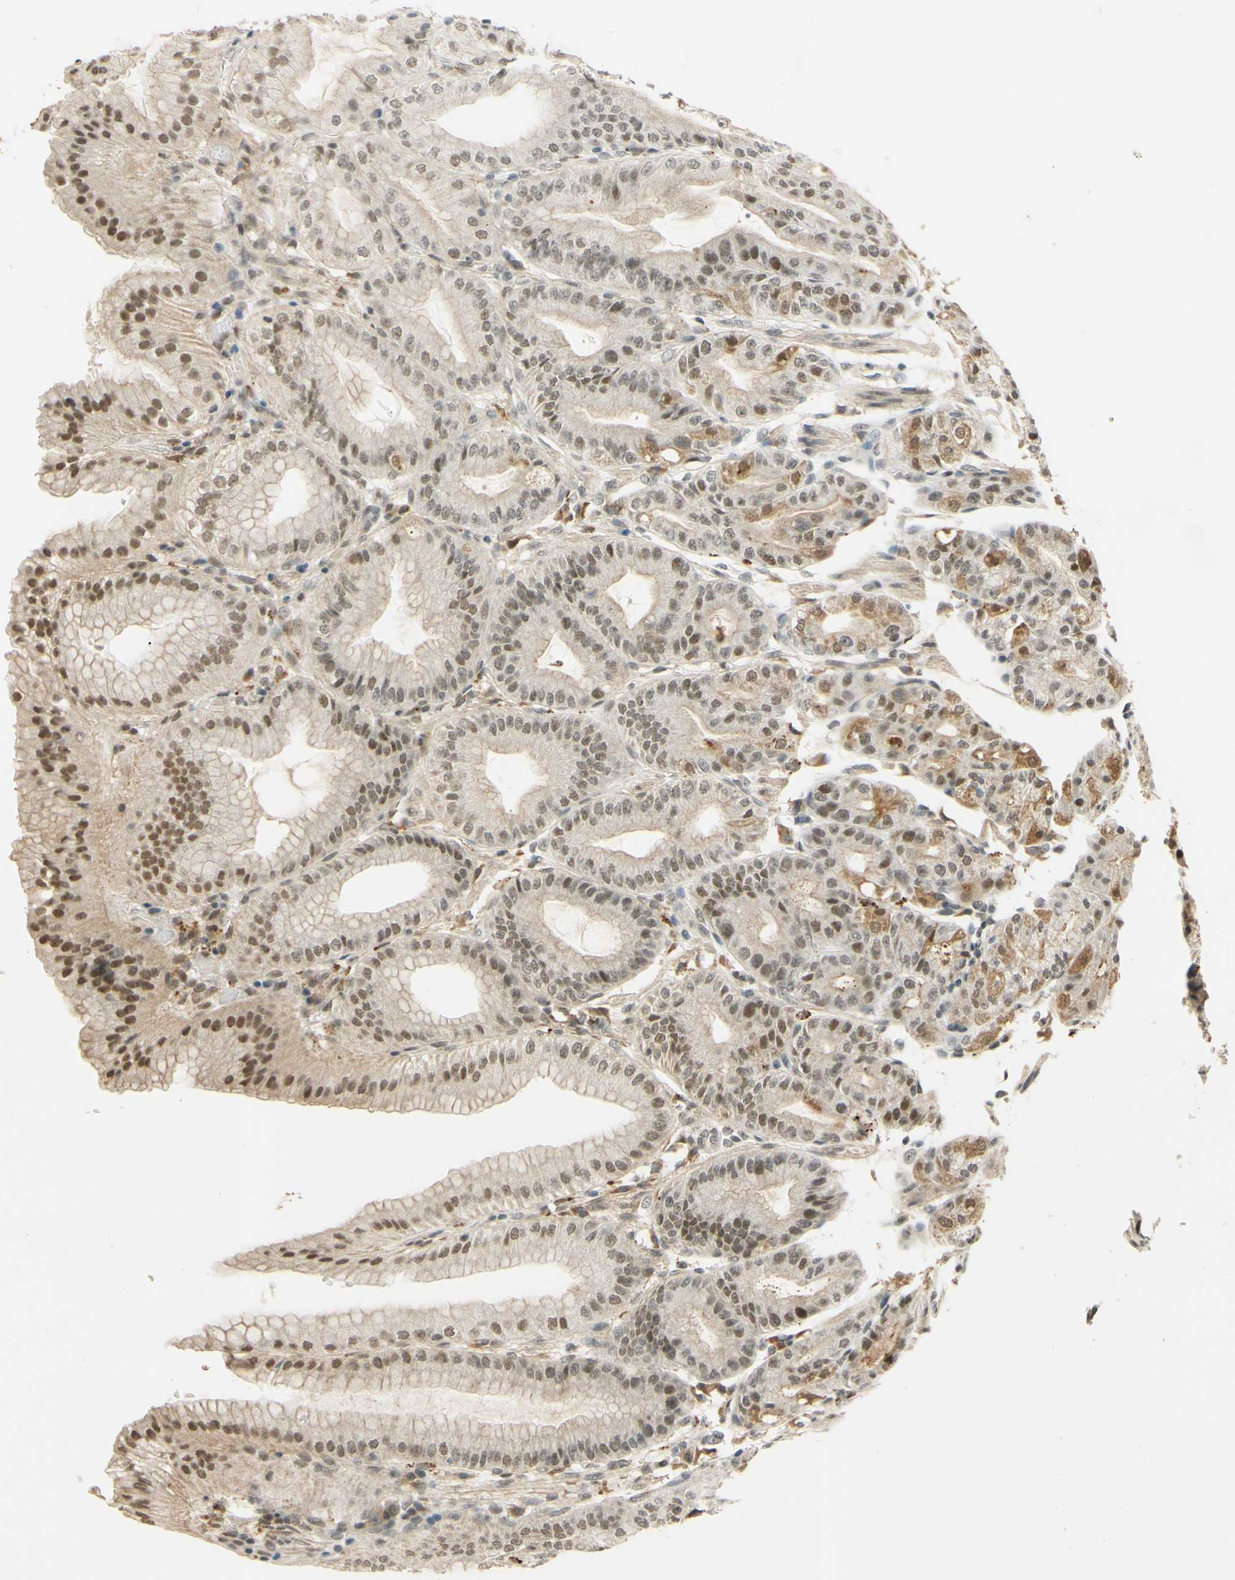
{"staining": {"intensity": "moderate", "quantity": ">75%", "location": "cytoplasmic/membranous,nuclear"}, "tissue": "stomach", "cell_type": "Glandular cells", "image_type": "normal", "snomed": [{"axis": "morphology", "description": "Normal tissue, NOS"}, {"axis": "topography", "description": "Stomach, lower"}], "caption": "An immunohistochemistry (IHC) image of benign tissue is shown. Protein staining in brown shows moderate cytoplasmic/membranous,nuclear positivity in stomach within glandular cells. The staining is performed using DAB brown chromogen to label protein expression. The nuclei are counter-stained blue using hematoxylin.", "gene": "SMARCB1", "patient": {"sex": "male", "age": 71}}